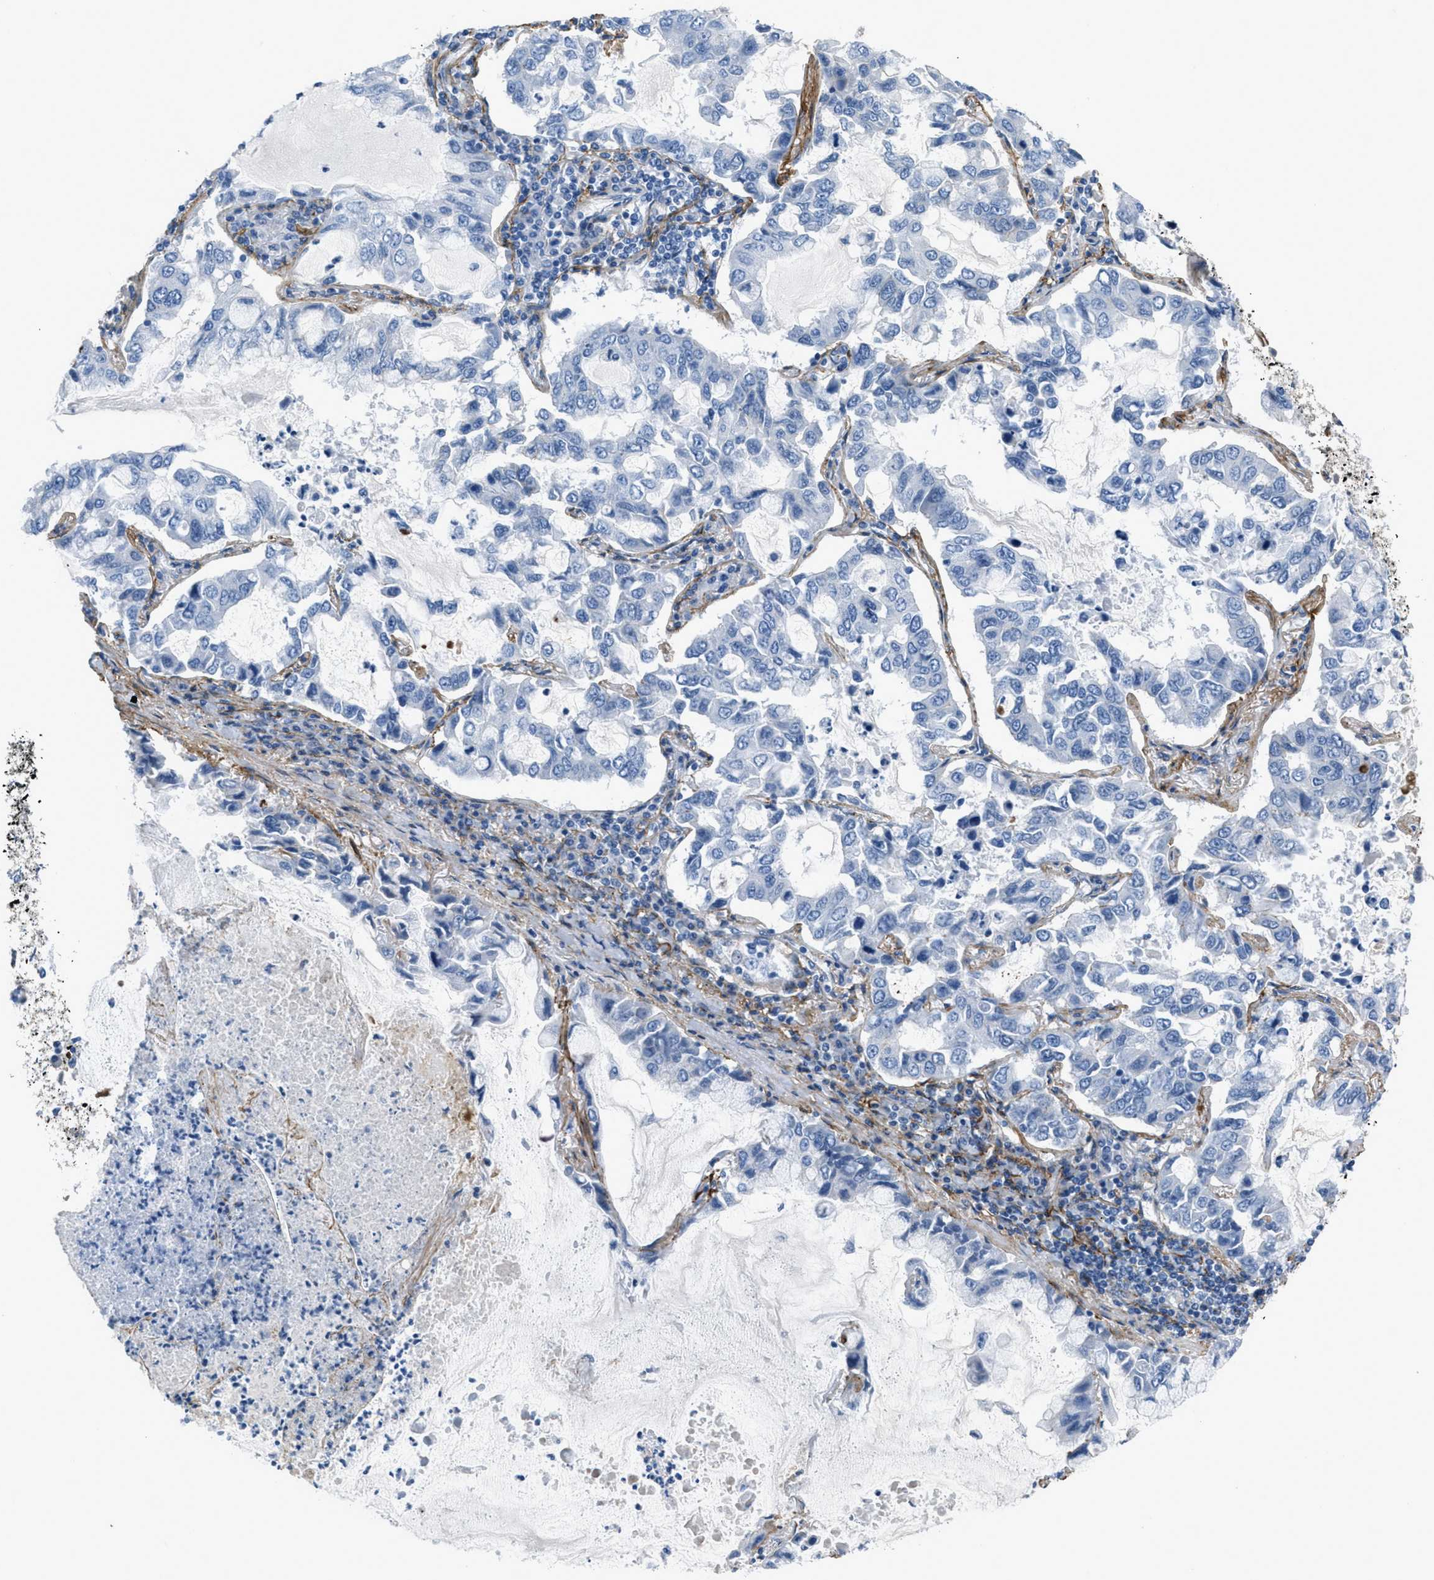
{"staining": {"intensity": "negative", "quantity": "none", "location": "none"}, "tissue": "lung cancer", "cell_type": "Tumor cells", "image_type": "cancer", "snomed": [{"axis": "morphology", "description": "Adenocarcinoma, NOS"}, {"axis": "topography", "description": "Lung"}], "caption": "A photomicrograph of lung adenocarcinoma stained for a protein shows no brown staining in tumor cells.", "gene": "FBN1", "patient": {"sex": "male", "age": 64}}